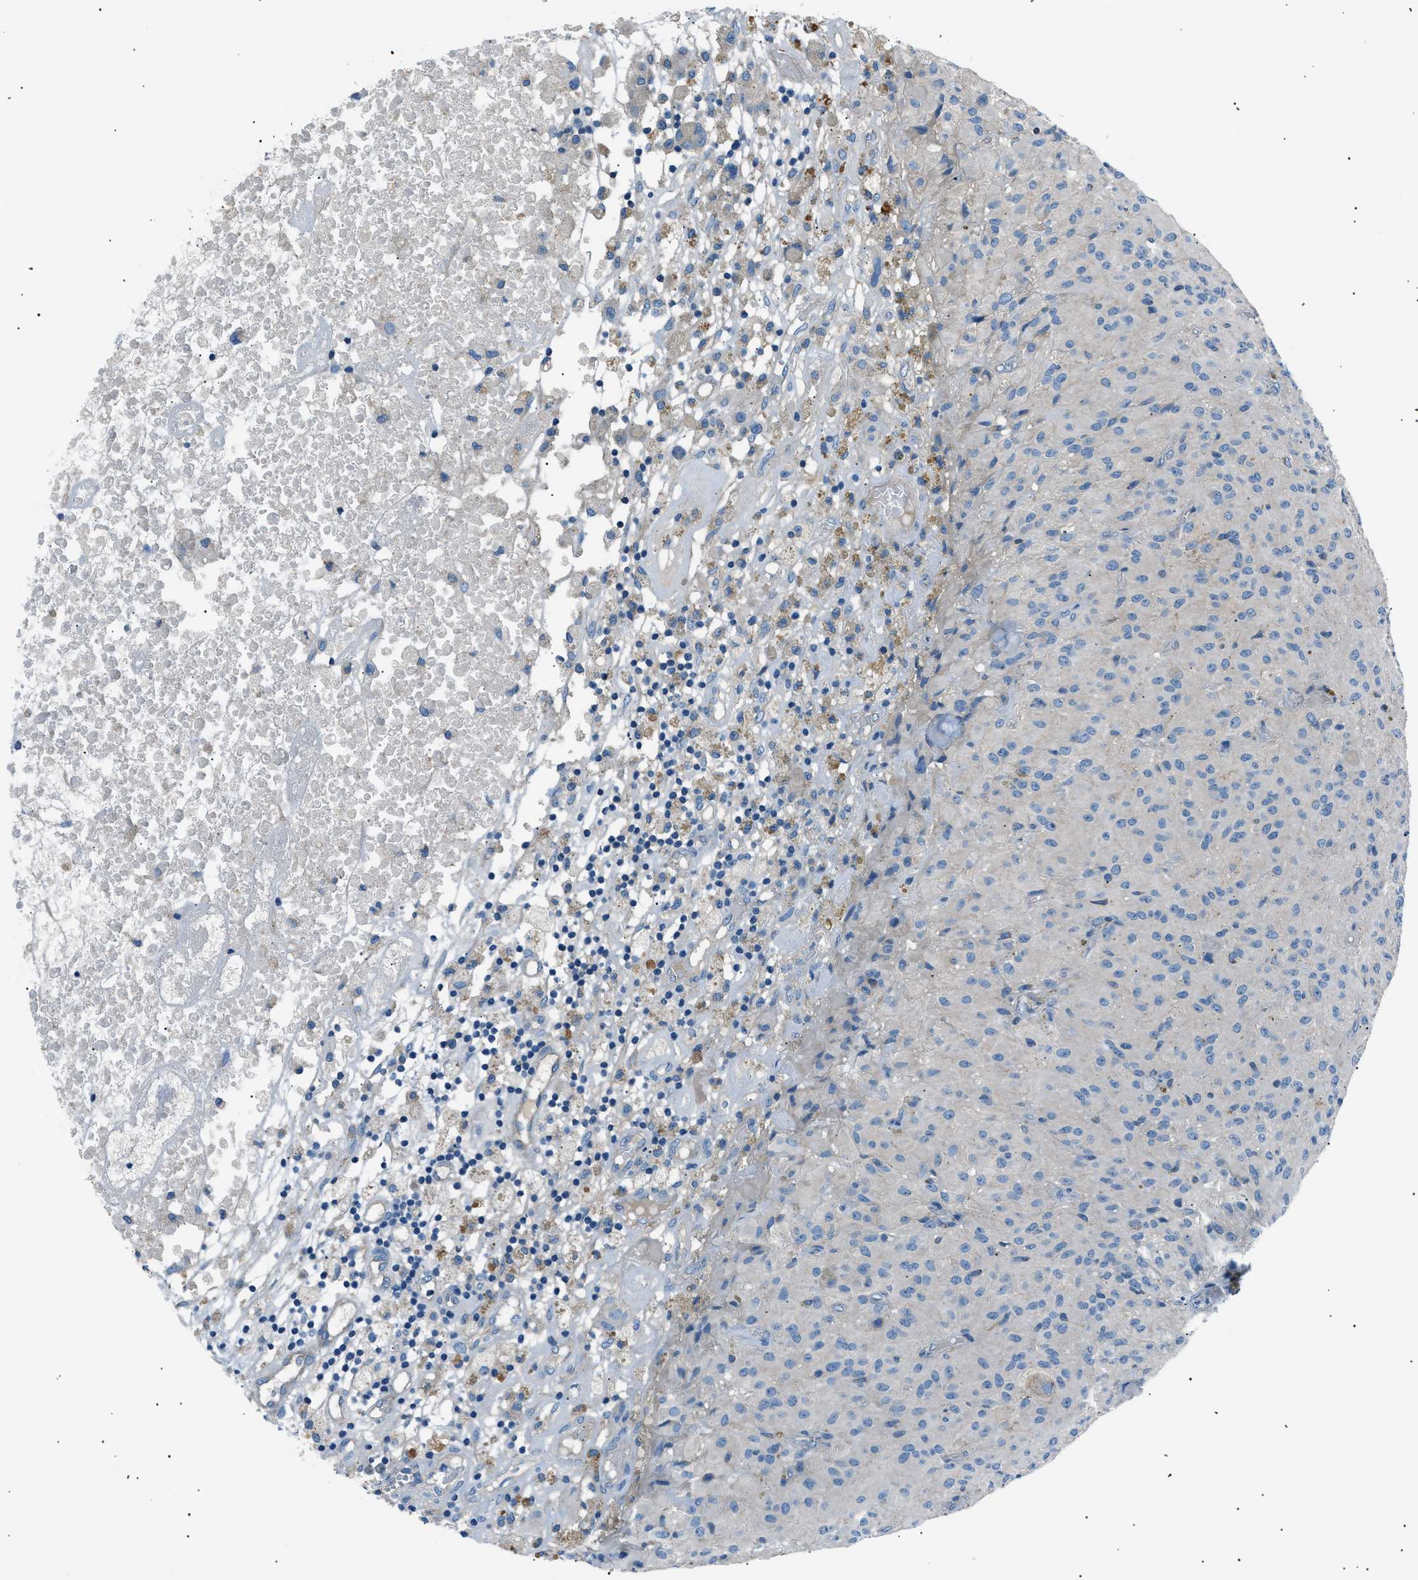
{"staining": {"intensity": "negative", "quantity": "none", "location": "none"}, "tissue": "glioma", "cell_type": "Tumor cells", "image_type": "cancer", "snomed": [{"axis": "morphology", "description": "Glioma, malignant, High grade"}, {"axis": "topography", "description": "Brain"}], "caption": "Immunohistochemical staining of malignant glioma (high-grade) exhibits no significant expression in tumor cells.", "gene": "LRRC37B", "patient": {"sex": "female", "age": 59}}